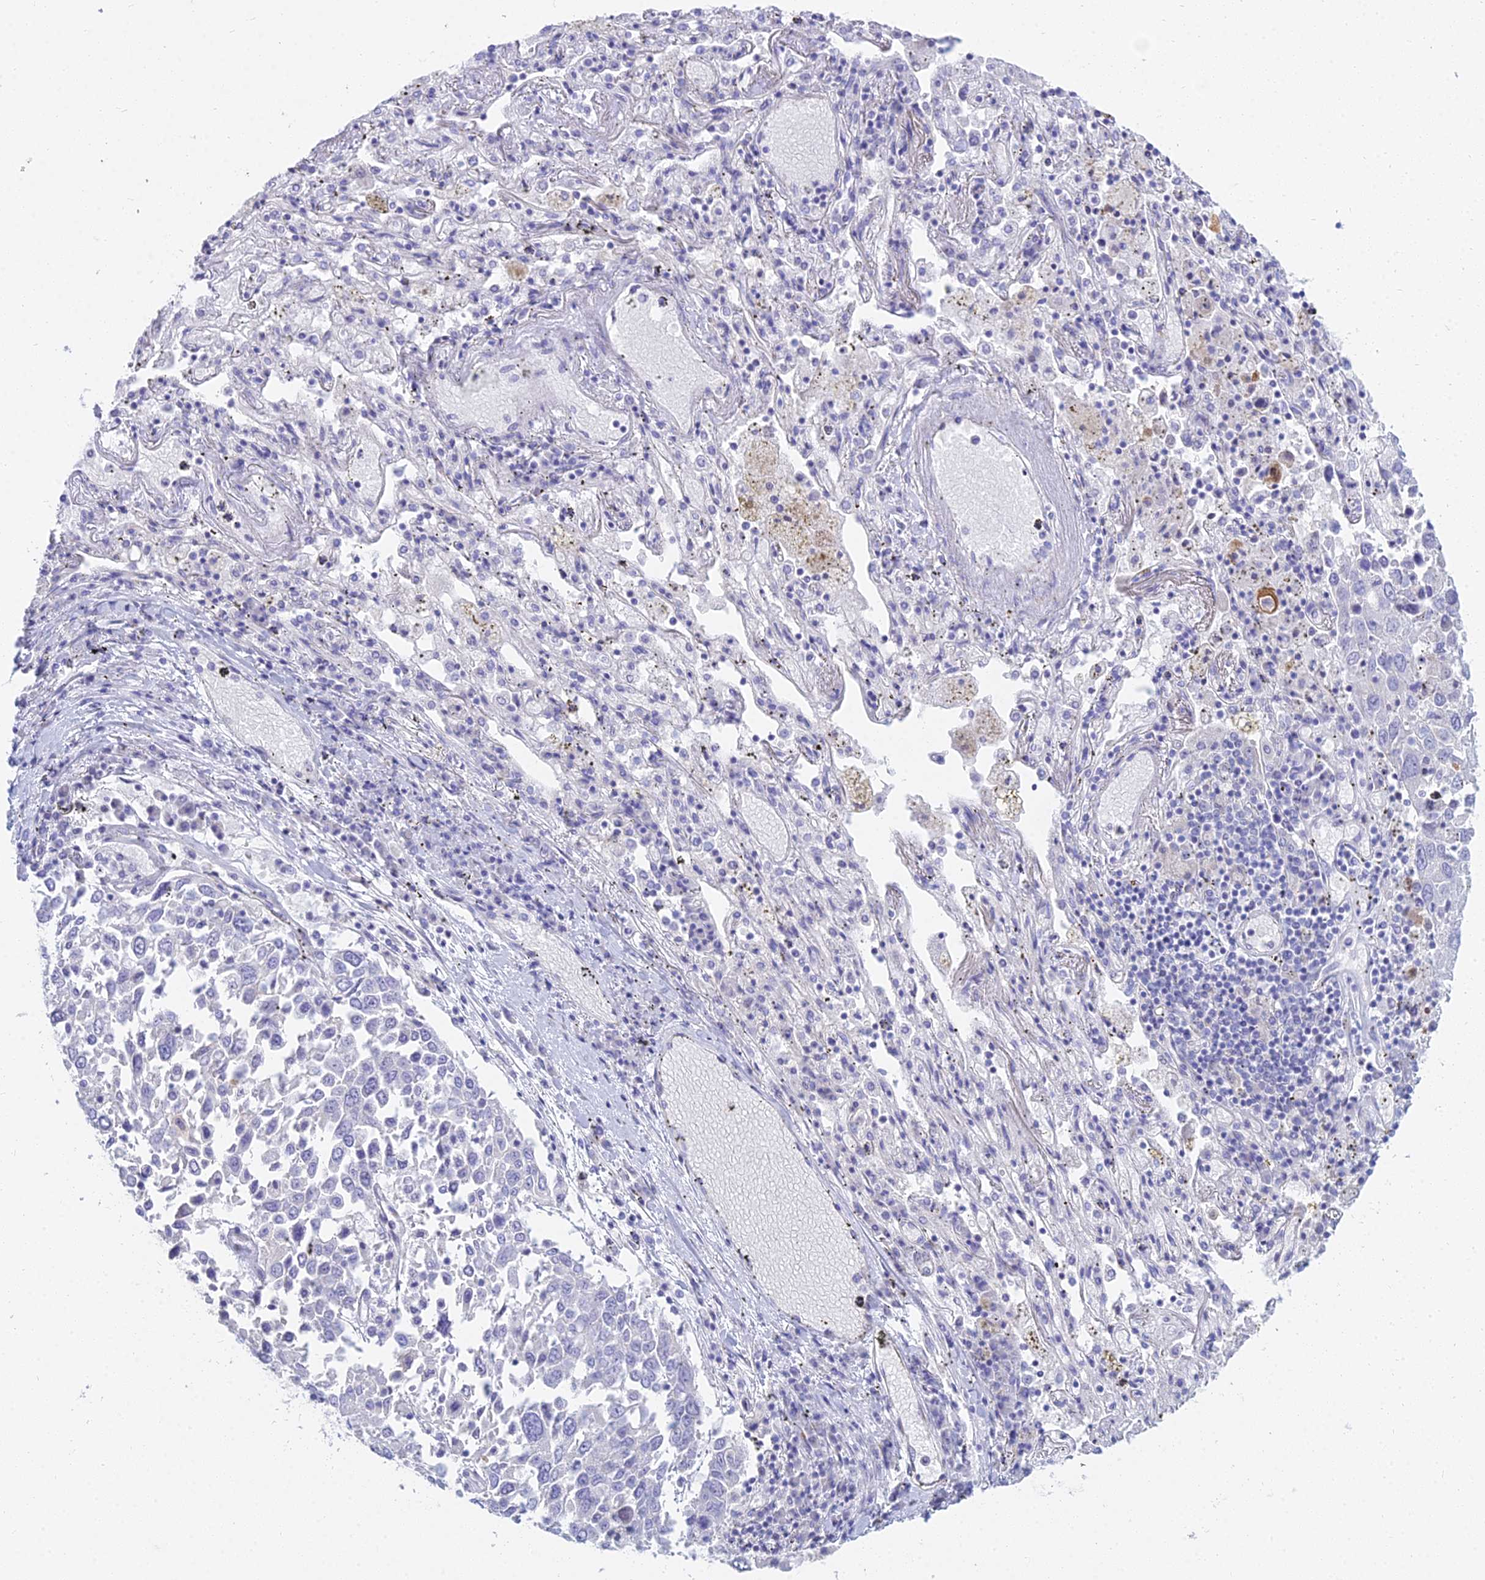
{"staining": {"intensity": "negative", "quantity": "none", "location": "none"}, "tissue": "lung cancer", "cell_type": "Tumor cells", "image_type": "cancer", "snomed": [{"axis": "morphology", "description": "Squamous cell carcinoma, NOS"}, {"axis": "topography", "description": "Lung"}], "caption": "Tumor cells show no significant protein expression in lung cancer (squamous cell carcinoma).", "gene": "SMIM24", "patient": {"sex": "male", "age": 65}}